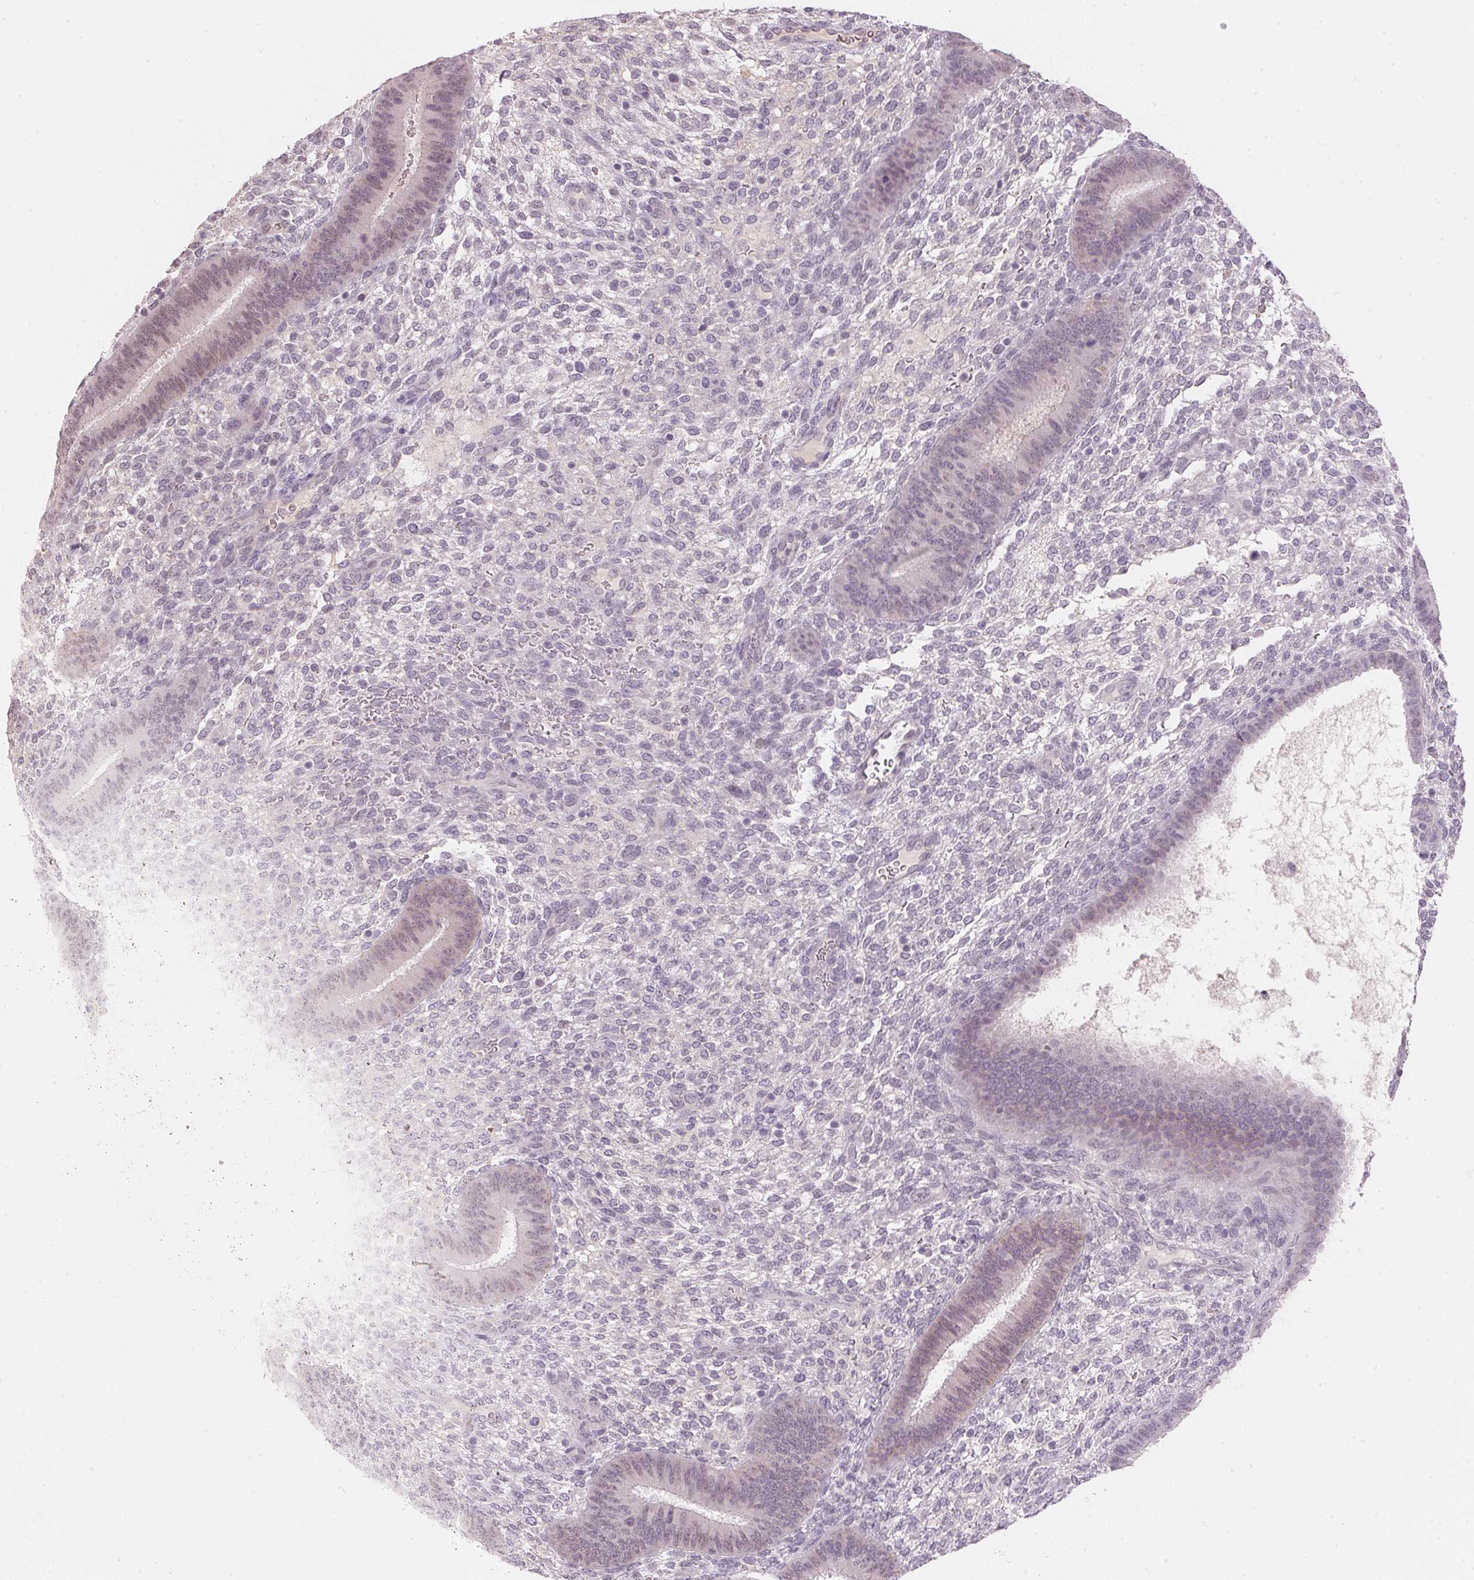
{"staining": {"intensity": "negative", "quantity": "none", "location": "none"}, "tissue": "endometrium", "cell_type": "Cells in endometrial stroma", "image_type": "normal", "snomed": [{"axis": "morphology", "description": "Normal tissue, NOS"}, {"axis": "topography", "description": "Endometrium"}], "caption": "Endometrium stained for a protein using immunohistochemistry (IHC) reveals no positivity cells in endometrial stroma.", "gene": "FNDC4", "patient": {"sex": "female", "age": 39}}